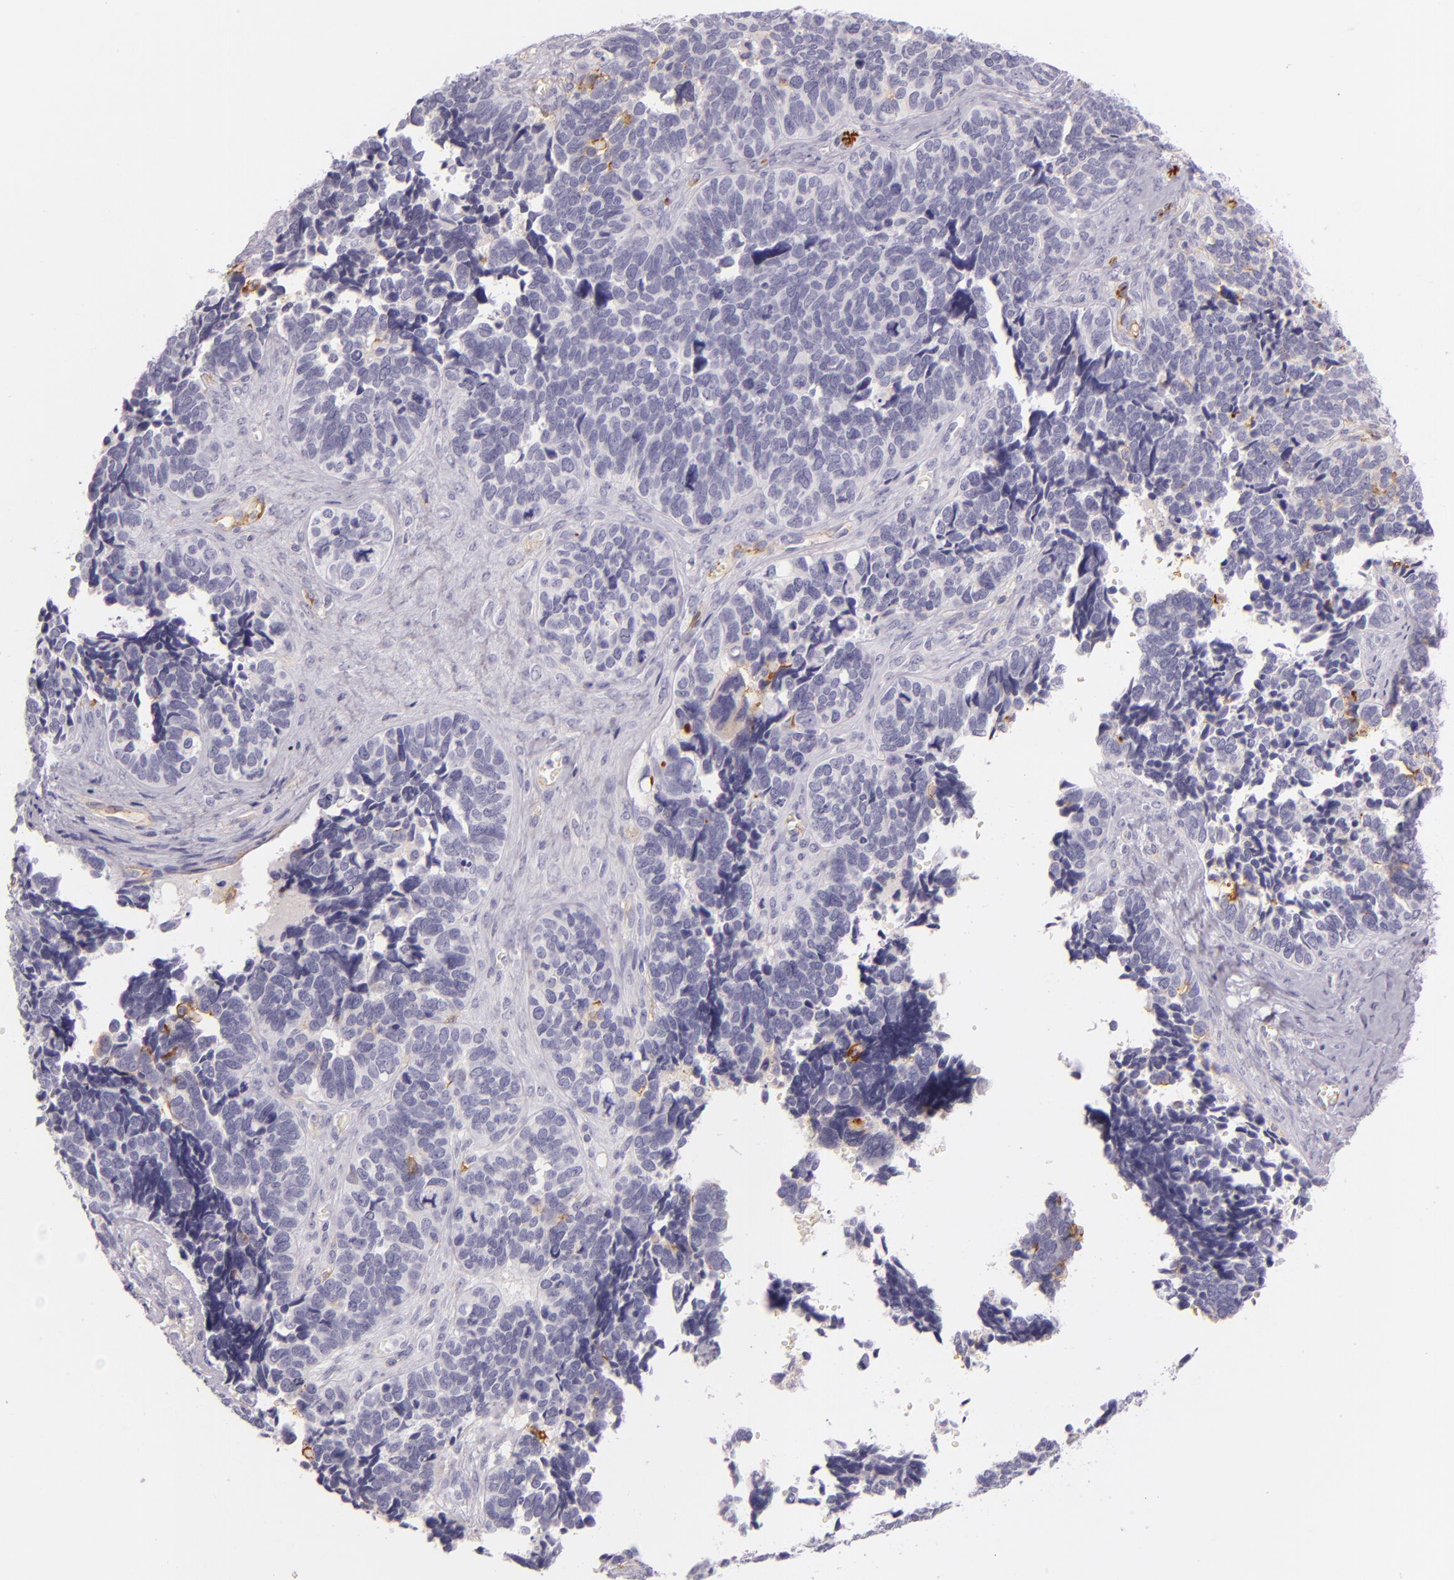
{"staining": {"intensity": "negative", "quantity": "none", "location": "none"}, "tissue": "ovarian cancer", "cell_type": "Tumor cells", "image_type": "cancer", "snomed": [{"axis": "morphology", "description": "Cystadenocarcinoma, serous, NOS"}, {"axis": "topography", "description": "Ovary"}], "caption": "DAB (3,3'-diaminobenzidine) immunohistochemical staining of human ovarian serous cystadenocarcinoma displays no significant positivity in tumor cells.", "gene": "ICAM1", "patient": {"sex": "female", "age": 77}}